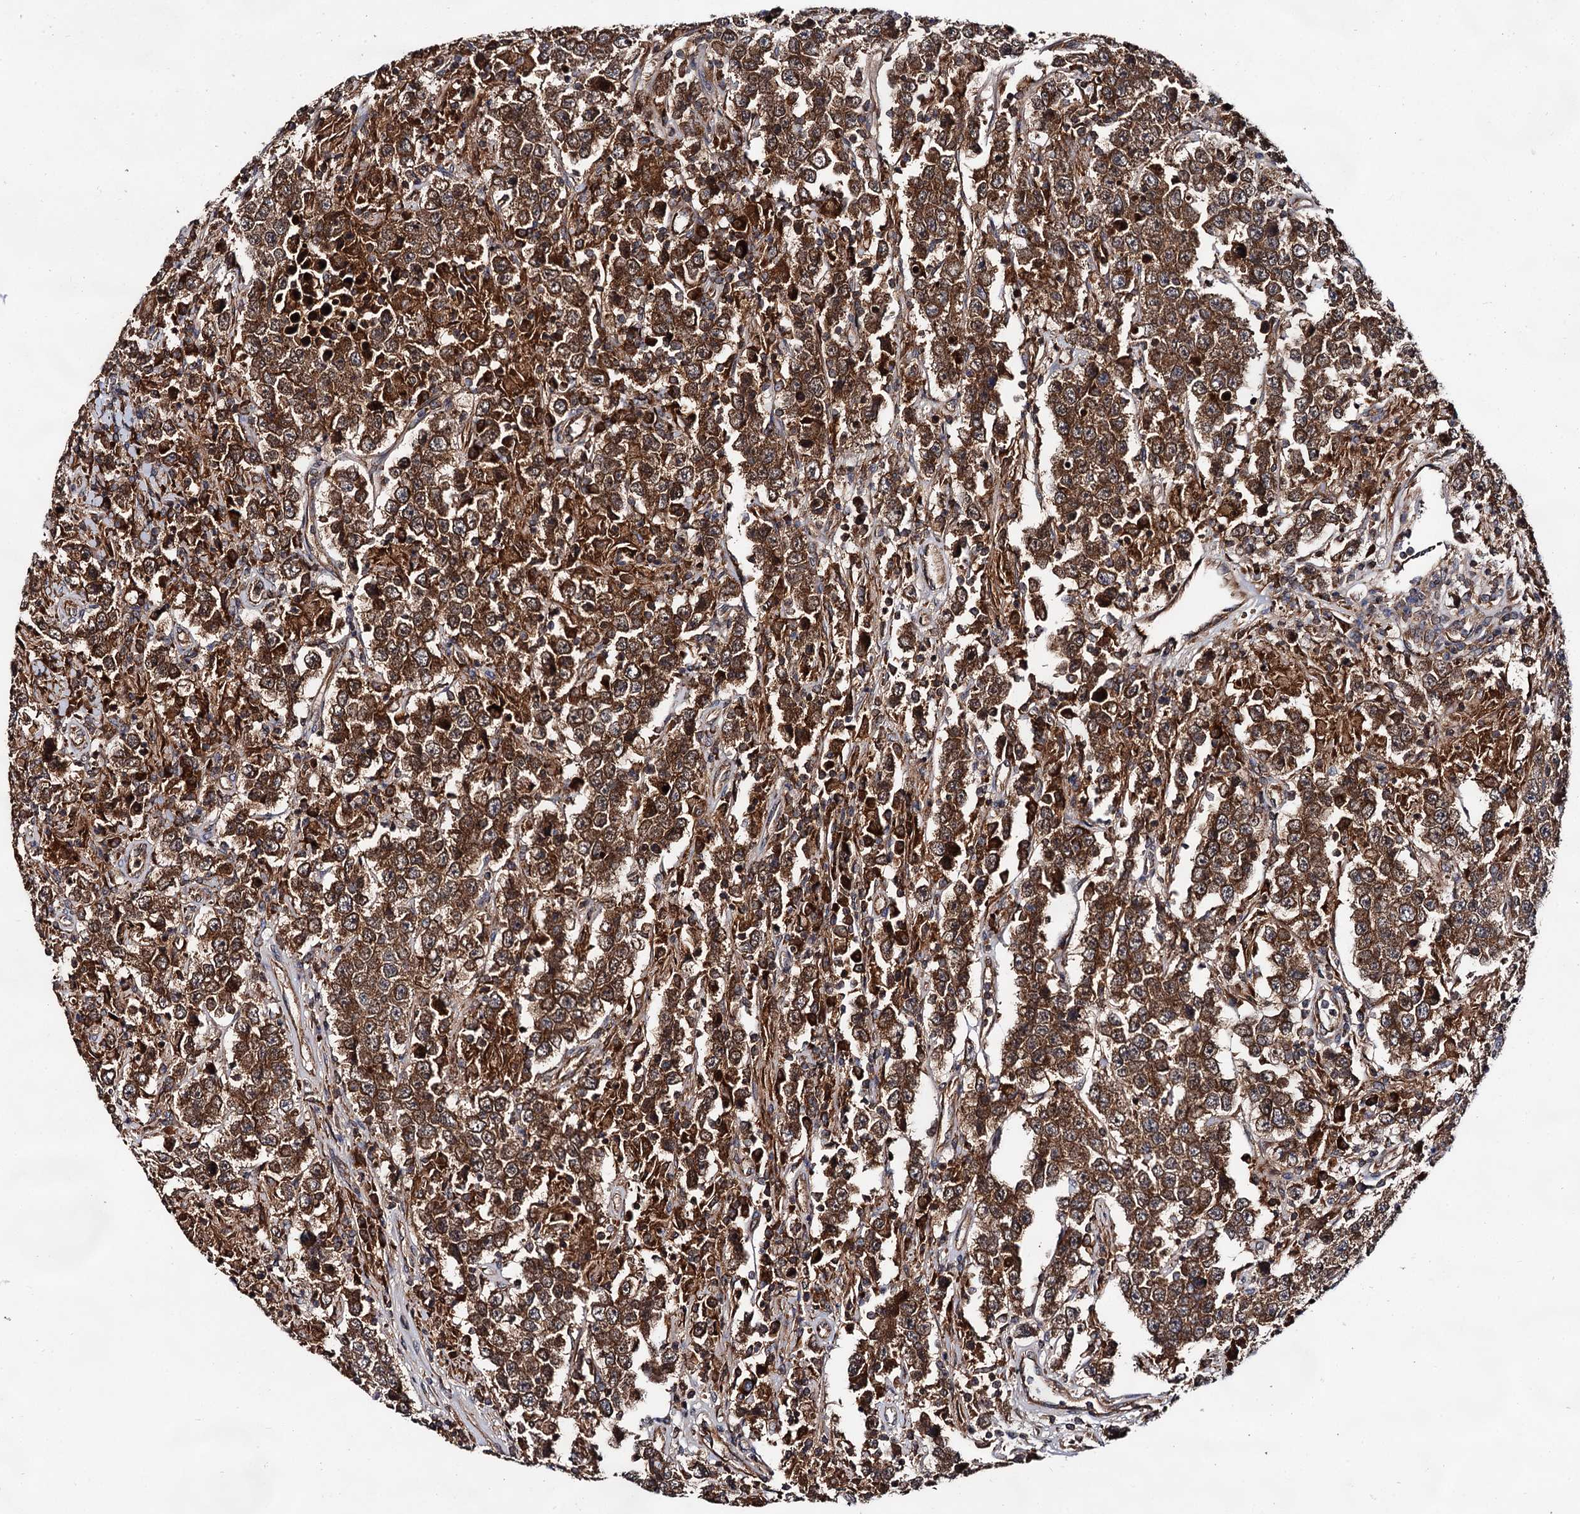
{"staining": {"intensity": "strong", "quantity": ">75%", "location": "cytoplasmic/membranous"}, "tissue": "testis cancer", "cell_type": "Tumor cells", "image_type": "cancer", "snomed": [{"axis": "morphology", "description": "Normal tissue, NOS"}, {"axis": "morphology", "description": "Urothelial carcinoma, High grade"}, {"axis": "morphology", "description": "Seminoma, NOS"}, {"axis": "morphology", "description": "Carcinoma, Embryonal, NOS"}, {"axis": "topography", "description": "Urinary bladder"}, {"axis": "topography", "description": "Testis"}], "caption": "Testis seminoma stained for a protein exhibits strong cytoplasmic/membranous positivity in tumor cells.", "gene": "TEX9", "patient": {"sex": "male", "age": 41}}